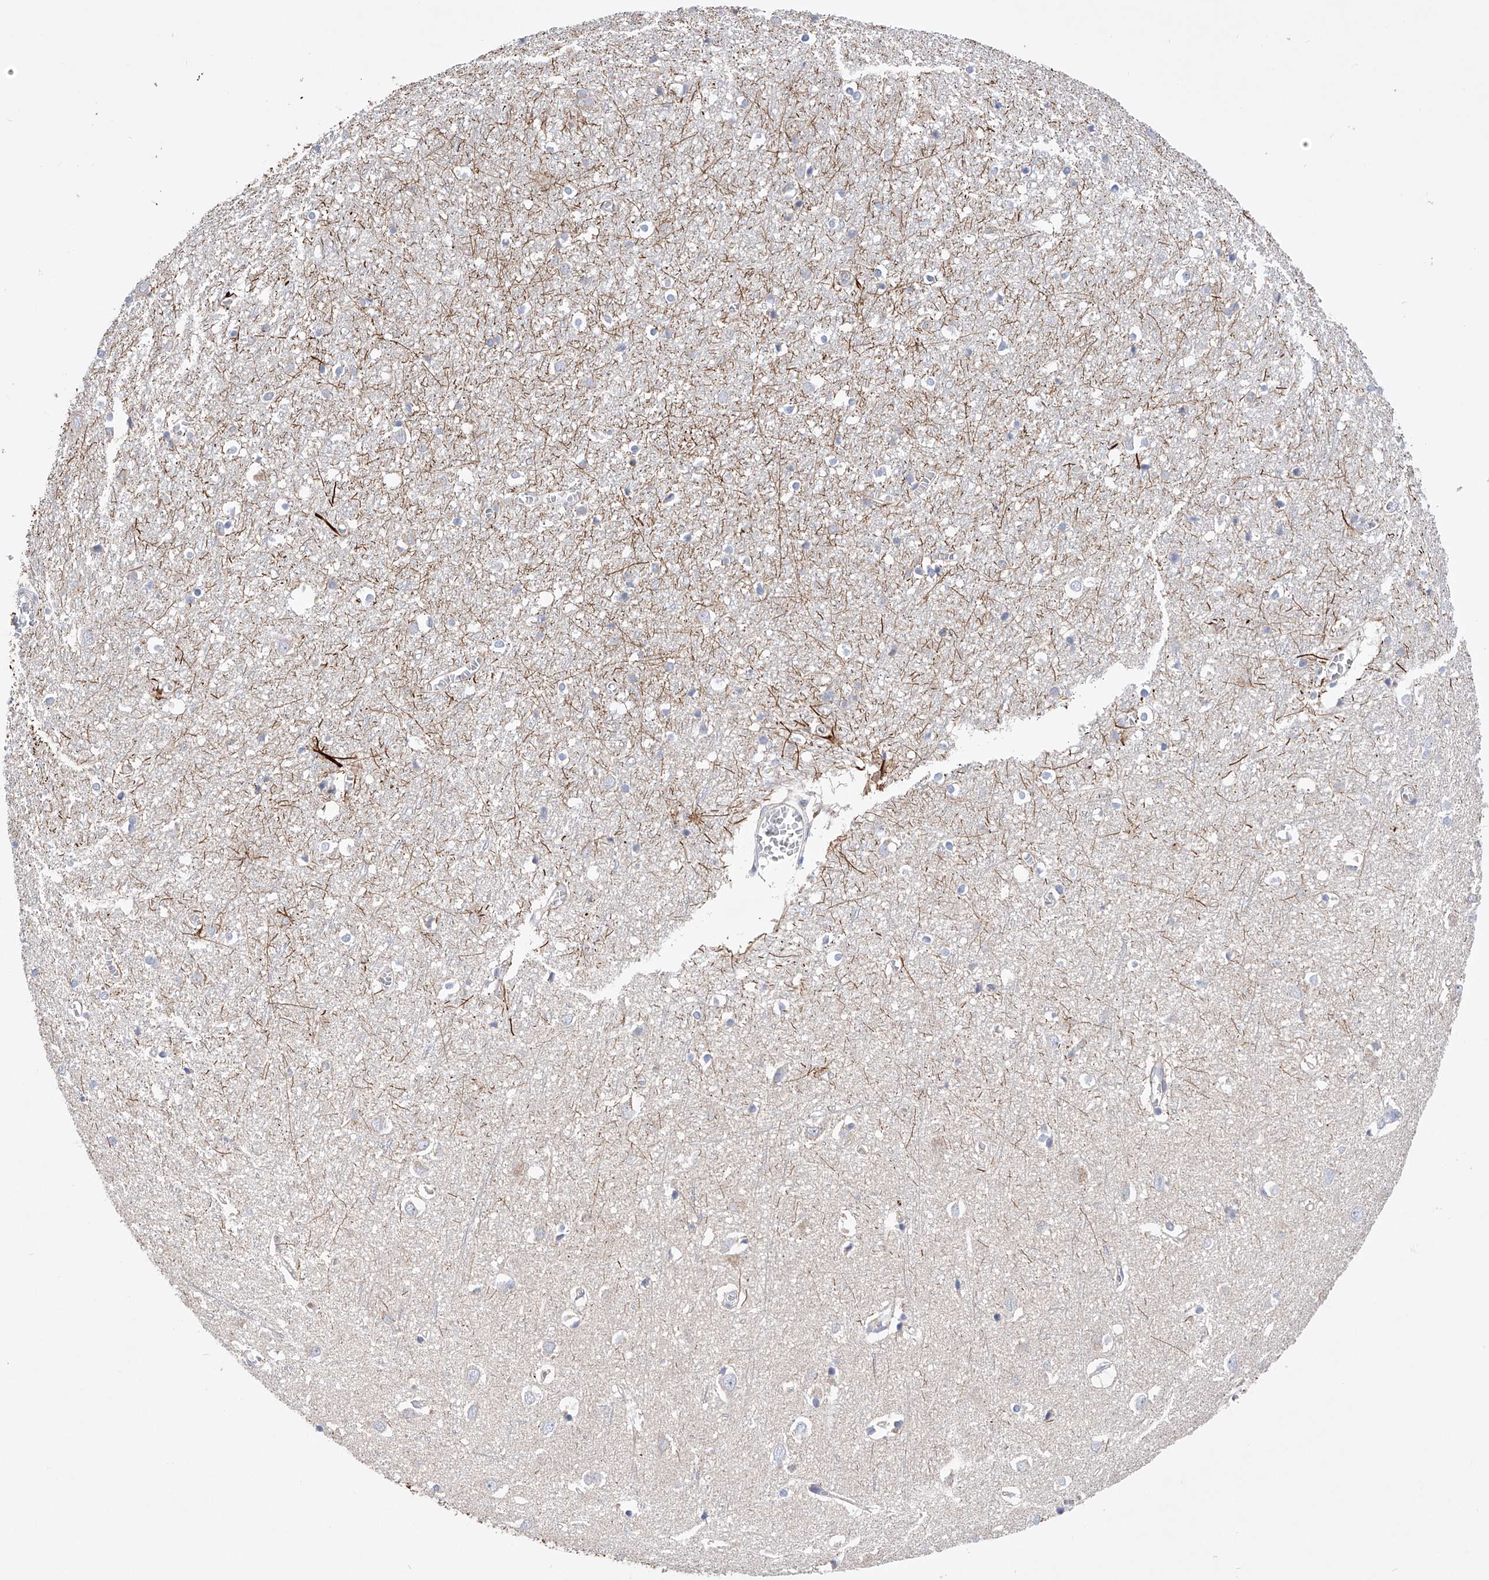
{"staining": {"intensity": "negative", "quantity": "none", "location": "none"}, "tissue": "cerebral cortex", "cell_type": "Endothelial cells", "image_type": "normal", "snomed": [{"axis": "morphology", "description": "Normal tissue, NOS"}, {"axis": "topography", "description": "Cerebral cortex"}], "caption": "The image exhibits no significant staining in endothelial cells of cerebral cortex. (IHC, brightfield microscopy, high magnification).", "gene": "MLYCD", "patient": {"sex": "female", "age": 64}}